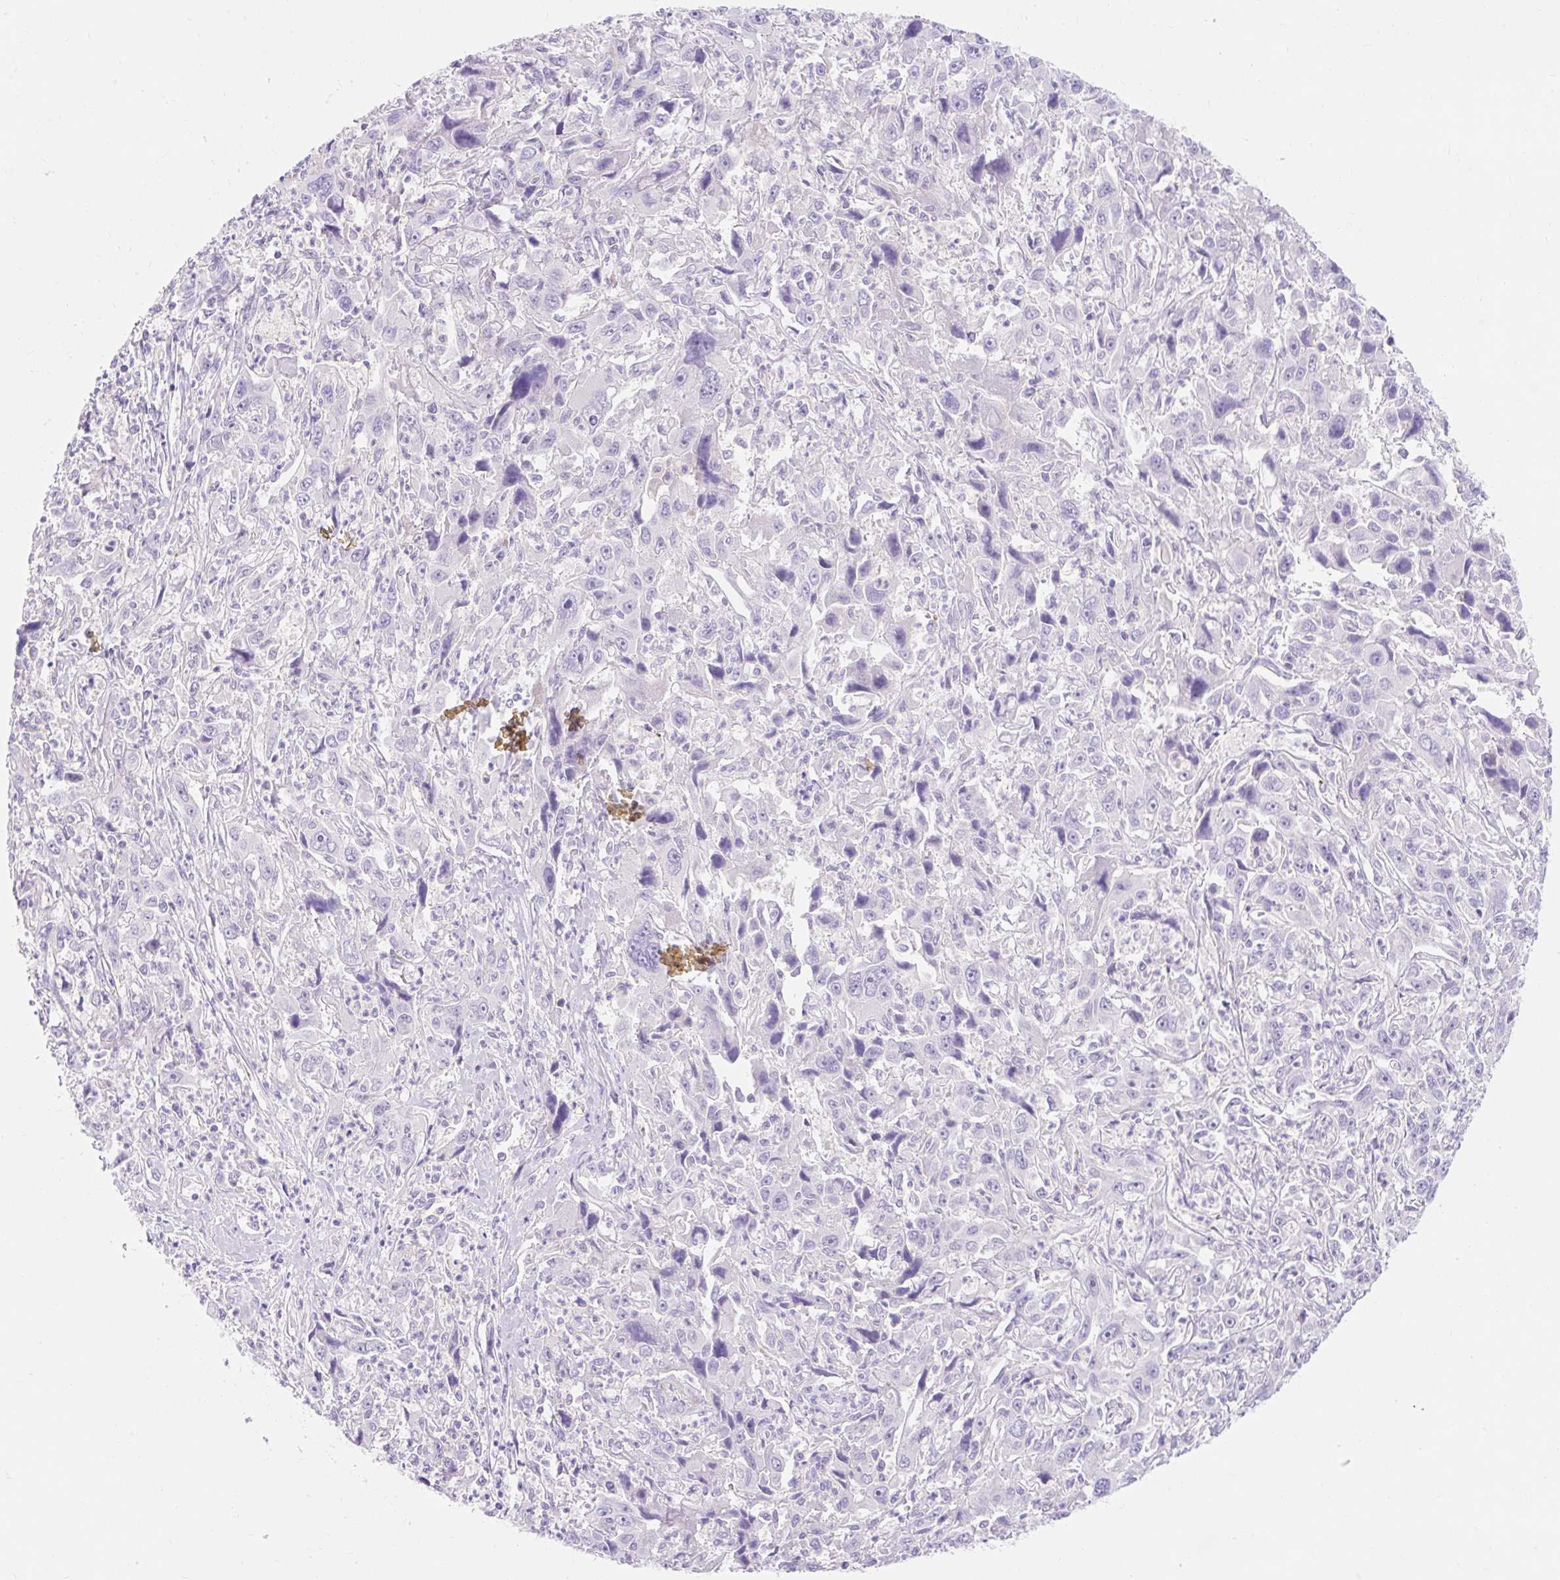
{"staining": {"intensity": "negative", "quantity": "none", "location": "none"}, "tissue": "liver cancer", "cell_type": "Tumor cells", "image_type": "cancer", "snomed": [{"axis": "morphology", "description": "Carcinoma, Hepatocellular, NOS"}, {"axis": "topography", "description": "Liver"}], "caption": "Photomicrograph shows no significant protein staining in tumor cells of liver hepatocellular carcinoma. (Brightfield microscopy of DAB immunohistochemistry at high magnification).", "gene": "SLC28A1", "patient": {"sex": "male", "age": 63}}